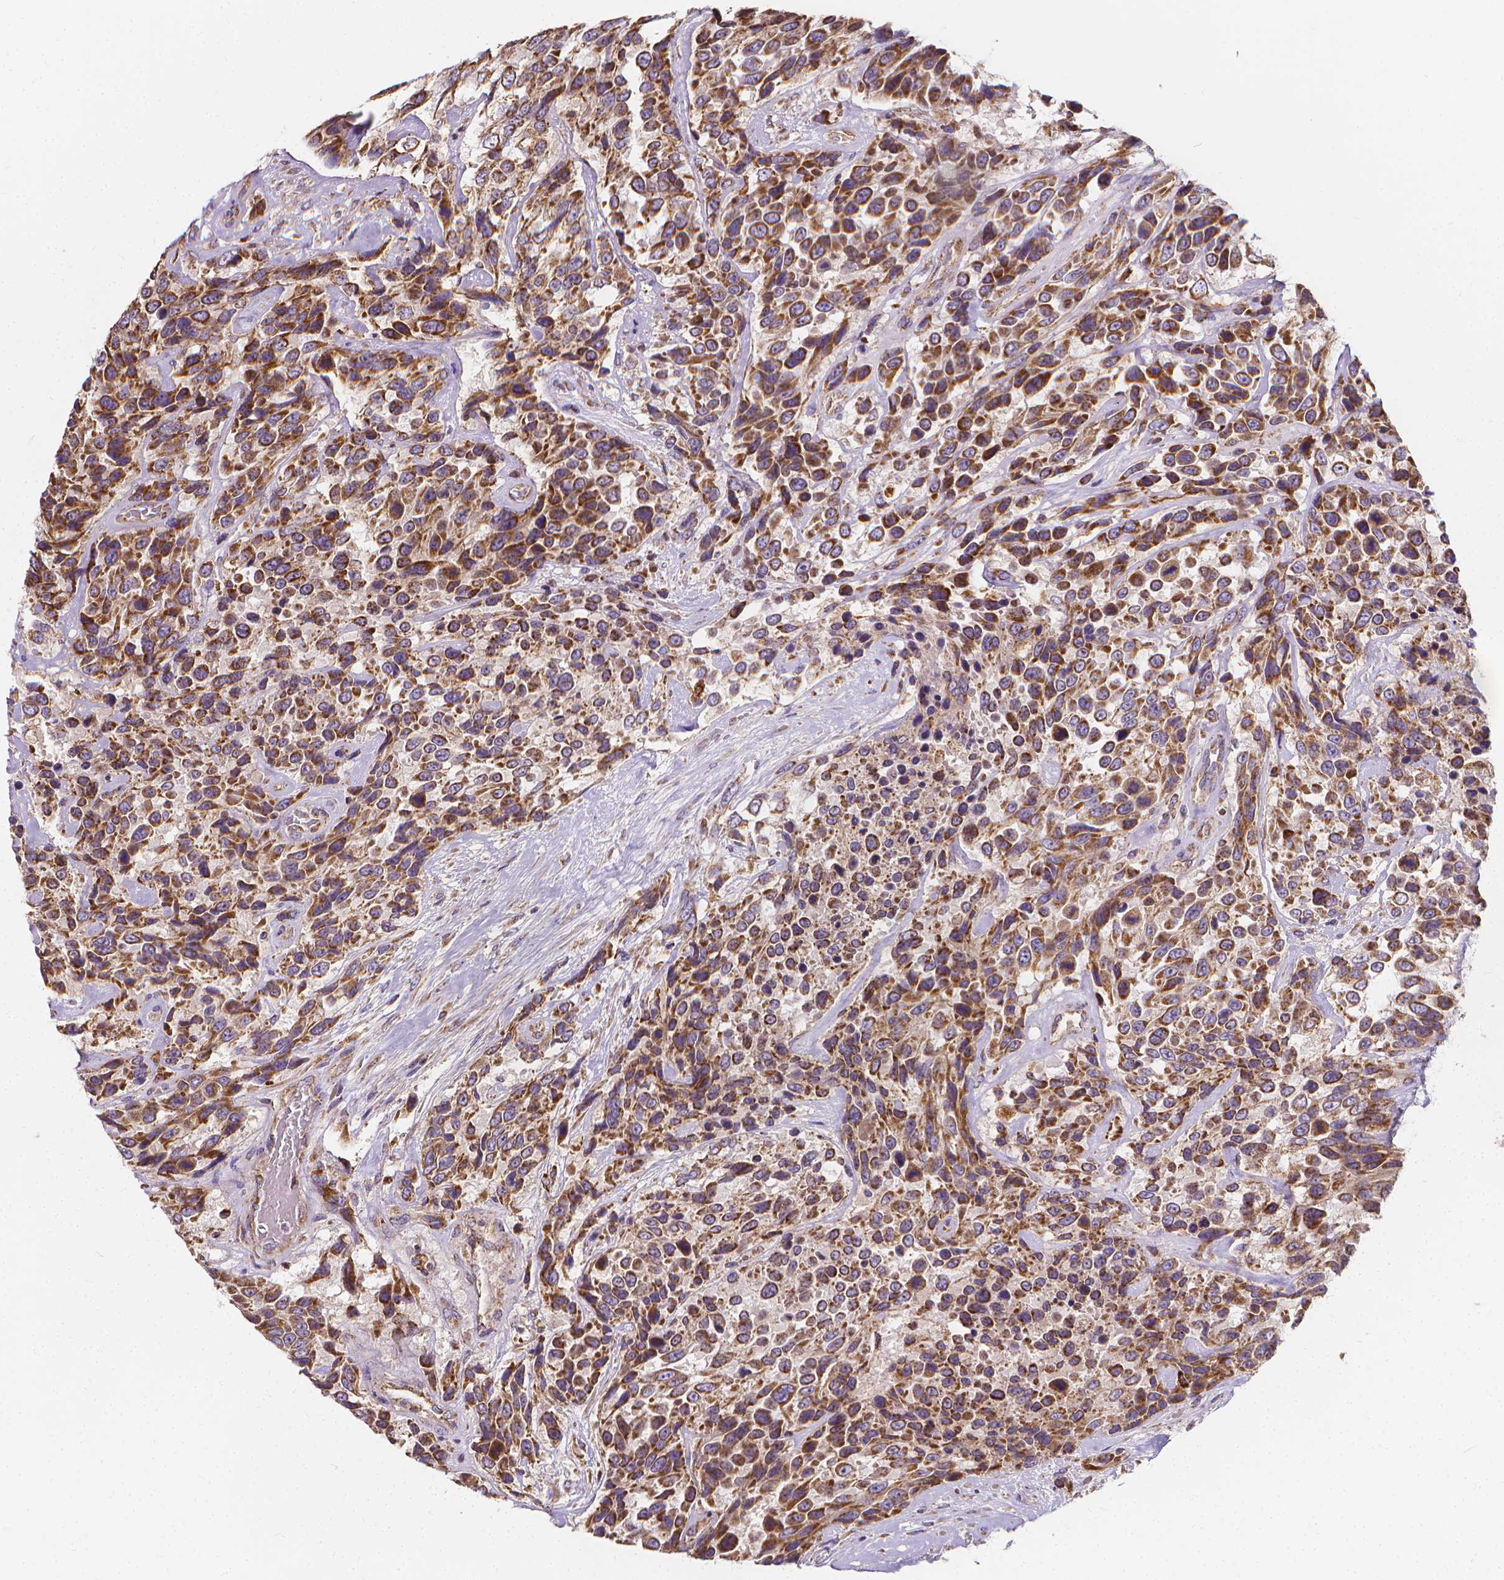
{"staining": {"intensity": "strong", "quantity": ">75%", "location": "cytoplasmic/membranous"}, "tissue": "urothelial cancer", "cell_type": "Tumor cells", "image_type": "cancer", "snomed": [{"axis": "morphology", "description": "Urothelial carcinoma, High grade"}, {"axis": "topography", "description": "Urinary bladder"}], "caption": "A brown stain shows strong cytoplasmic/membranous expression of a protein in urothelial cancer tumor cells.", "gene": "SNCAIP", "patient": {"sex": "female", "age": 70}}